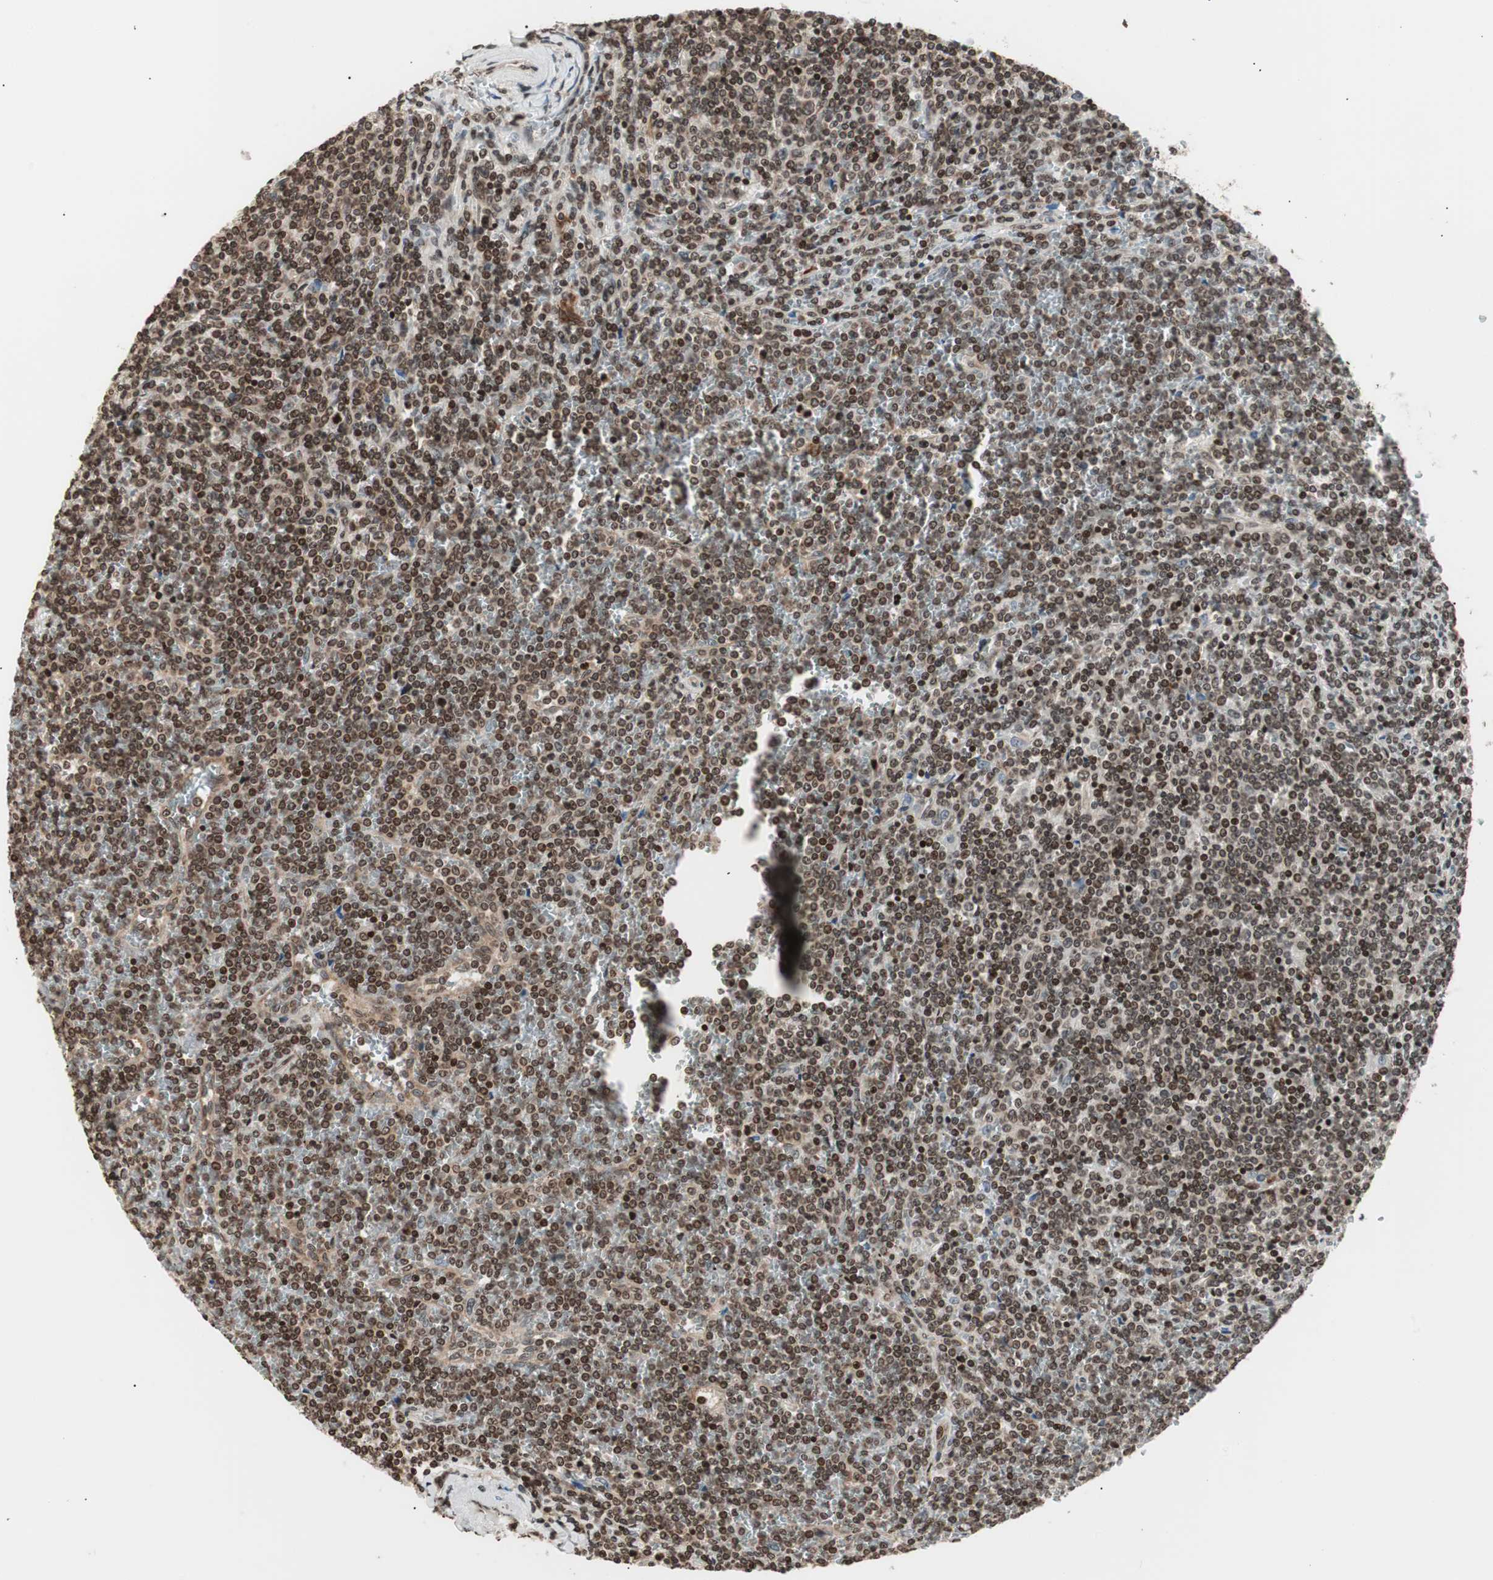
{"staining": {"intensity": "strong", "quantity": ">75%", "location": "nuclear"}, "tissue": "lymphoma", "cell_type": "Tumor cells", "image_type": "cancer", "snomed": [{"axis": "morphology", "description": "Malignant lymphoma, non-Hodgkin's type, Low grade"}, {"axis": "topography", "description": "Spleen"}], "caption": "An image of lymphoma stained for a protein displays strong nuclear brown staining in tumor cells.", "gene": "ZFC3H1", "patient": {"sex": "female", "age": 19}}